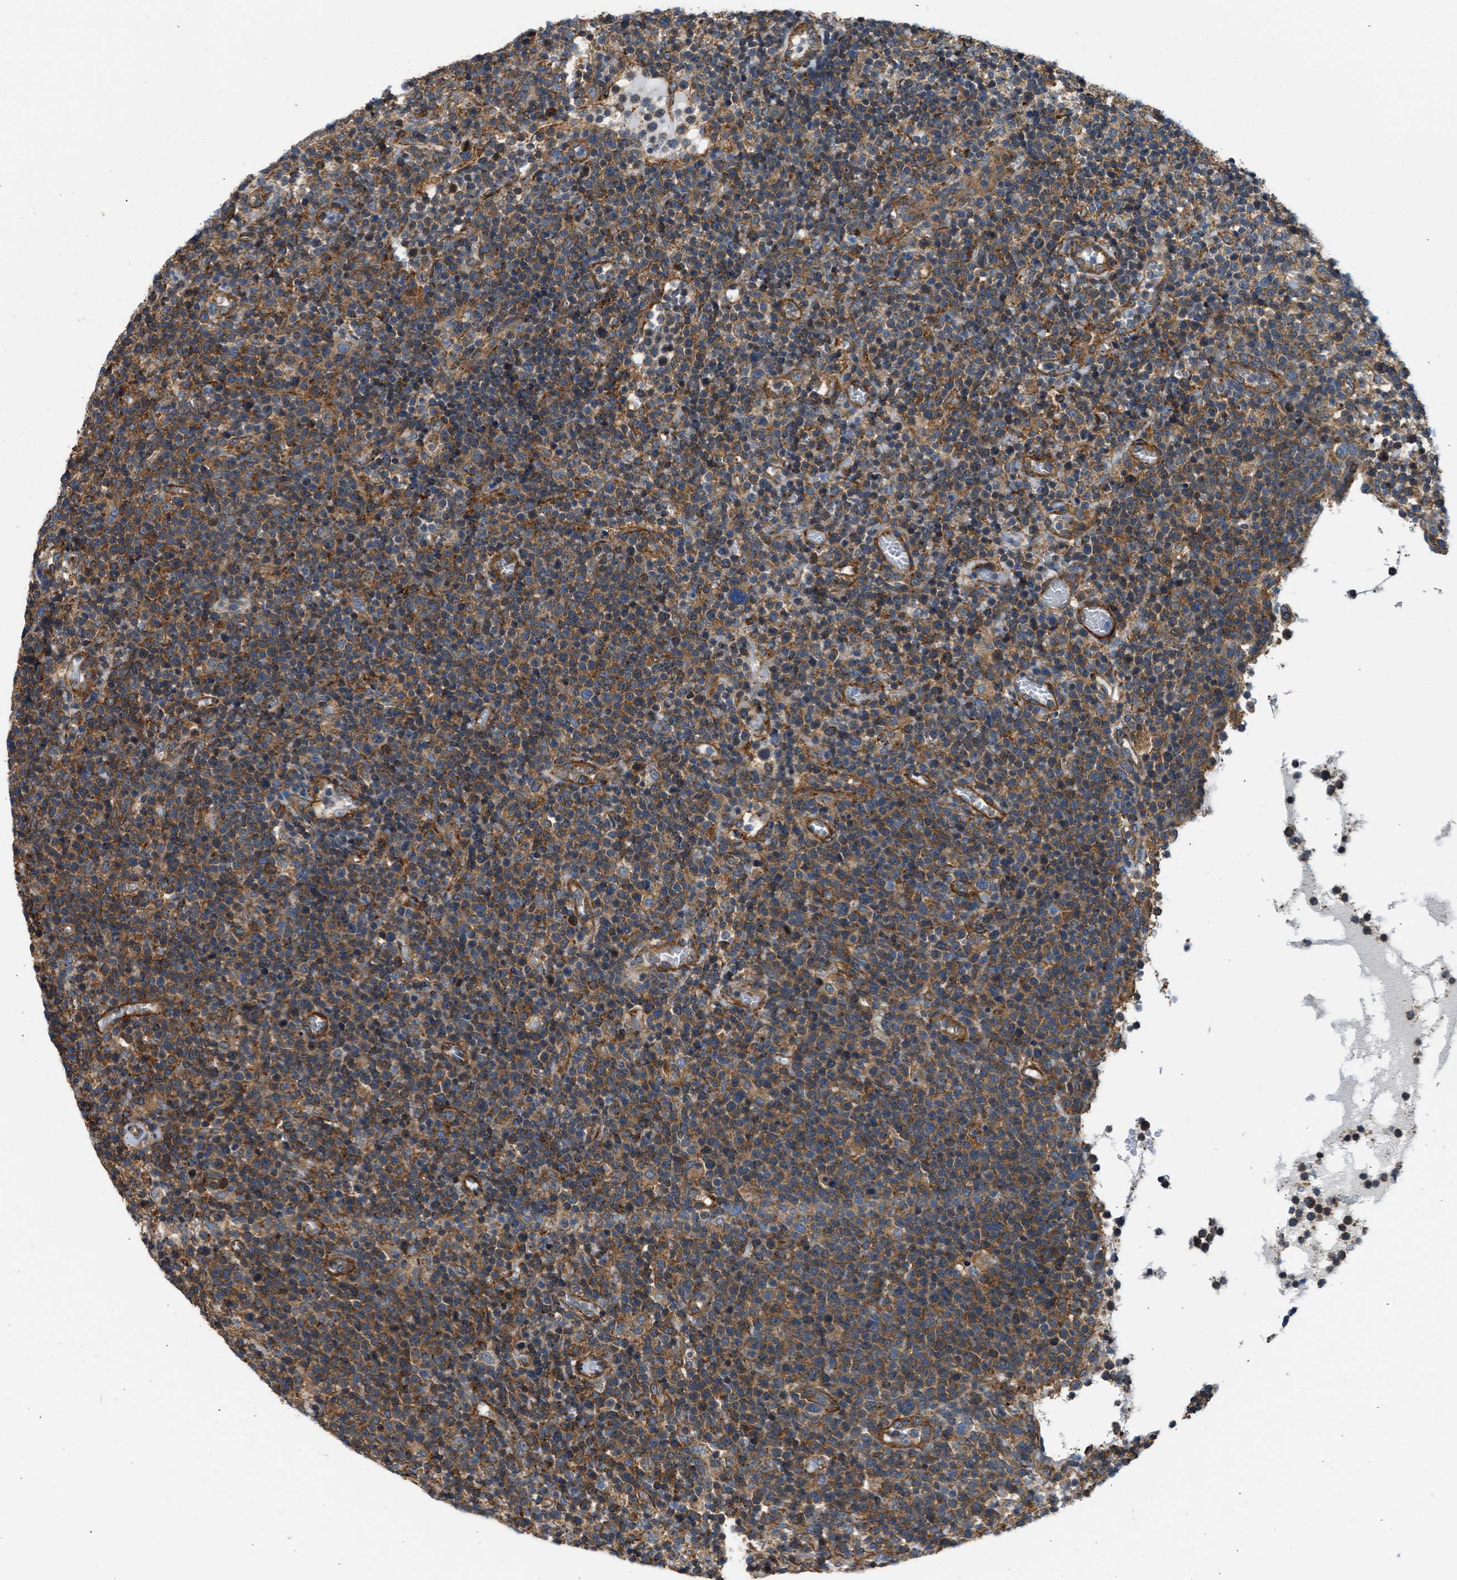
{"staining": {"intensity": "moderate", "quantity": ">75%", "location": "cytoplasmic/membranous"}, "tissue": "lymphoma", "cell_type": "Tumor cells", "image_type": "cancer", "snomed": [{"axis": "morphology", "description": "Malignant lymphoma, non-Hodgkin's type, High grade"}, {"axis": "topography", "description": "Lymph node"}], "caption": "Immunohistochemical staining of human high-grade malignant lymphoma, non-Hodgkin's type shows medium levels of moderate cytoplasmic/membranous protein expression in approximately >75% of tumor cells.", "gene": "SEPTIN2", "patient": {"sex": "male", "age": 61}}